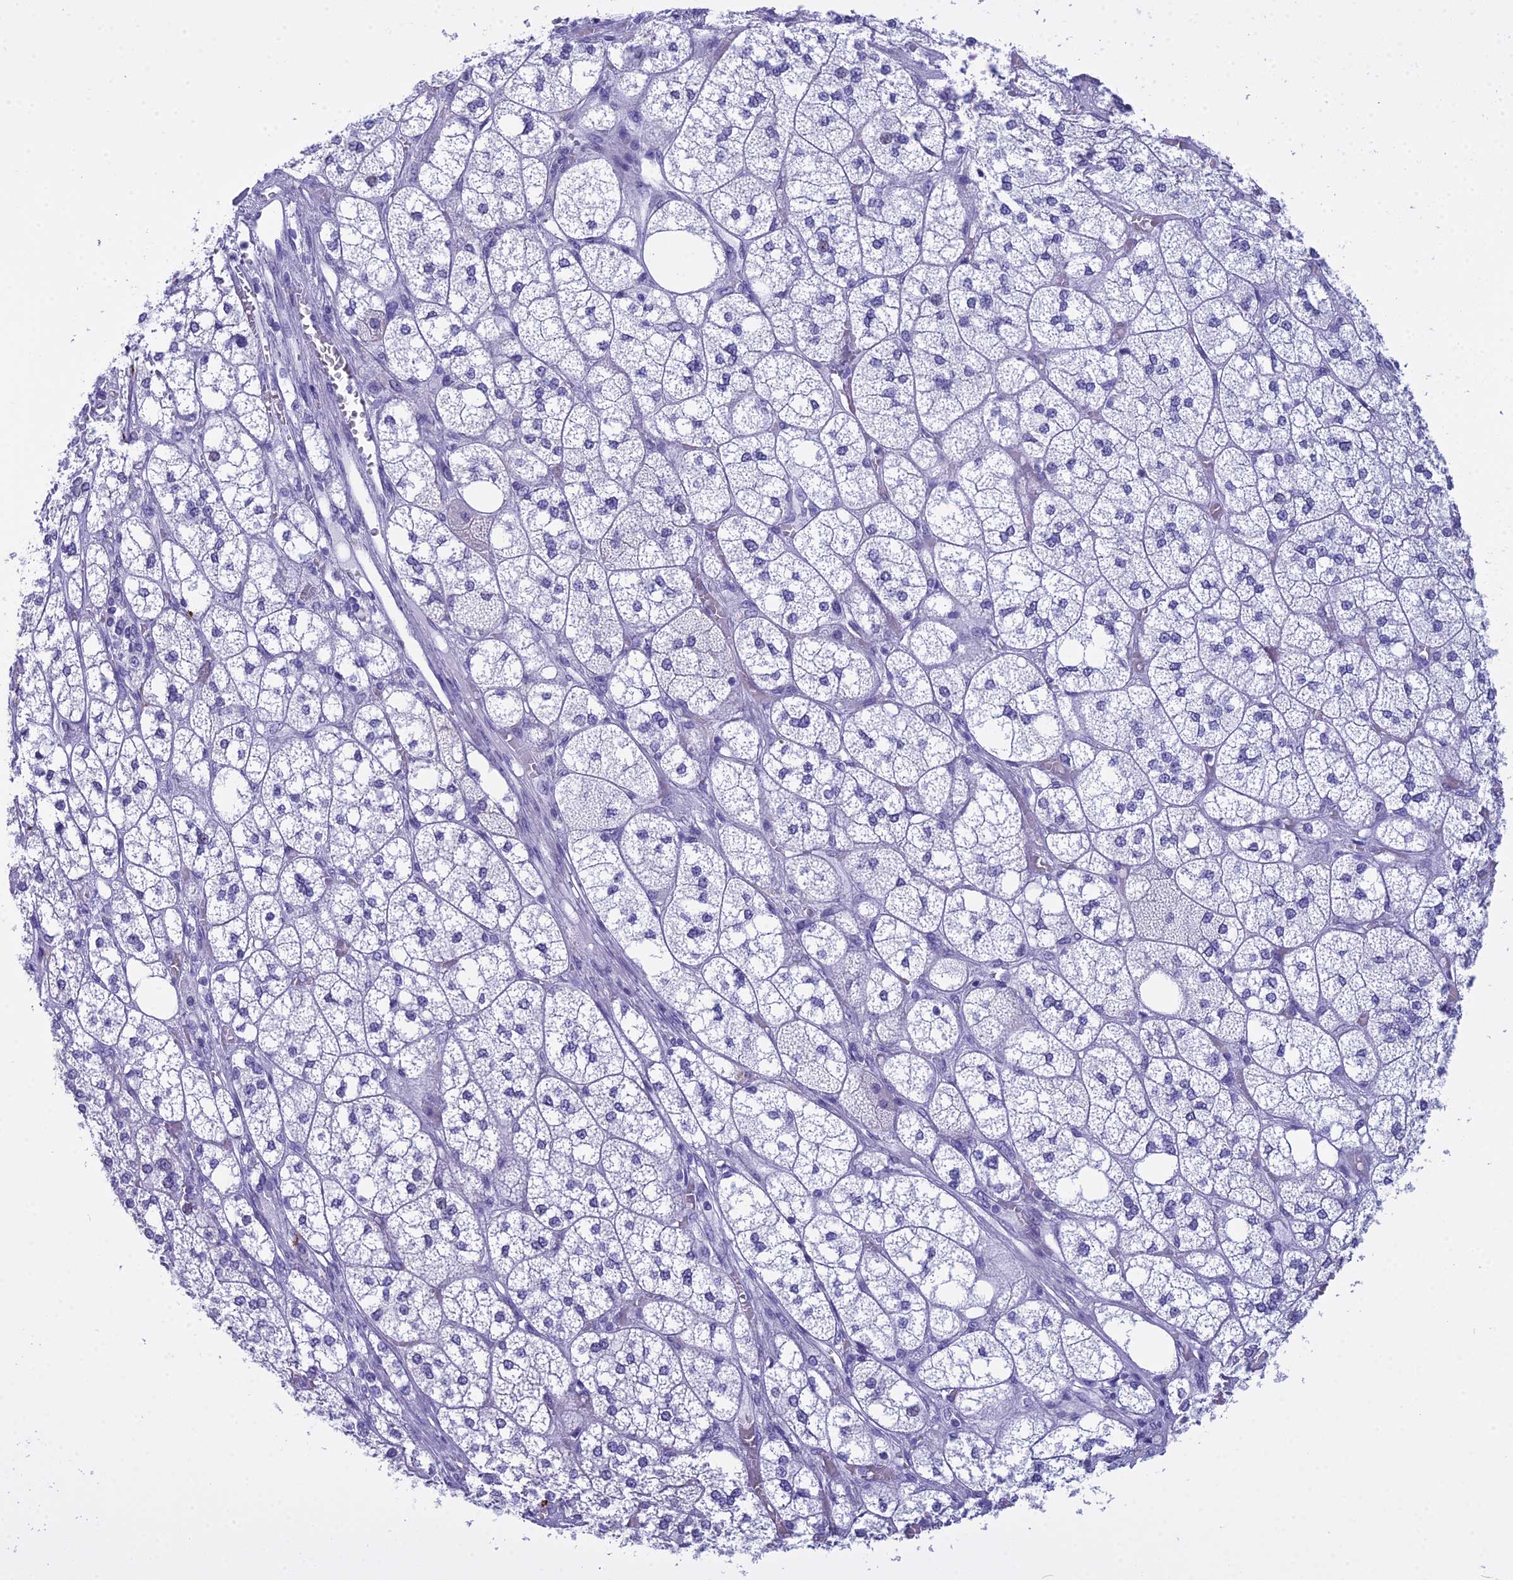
{"staining": {"intensity": "negative", "quantity": "none", "location": "none"}, "tissue": "adrenal gland", "cell_type": "Glandular cells", "image_type": "normal", "snomed": [{"axis": "morphology", "description": "Normal tissue, NOS"}, {"axis": "topography", "description": "Adrenal gland"}], "caption": "Photomicrograph shows no protein staining in glandular cells of unremarkable adrenal gland.", "gene": "MAP6", "patient": {"sex": "male", "age": 61}}